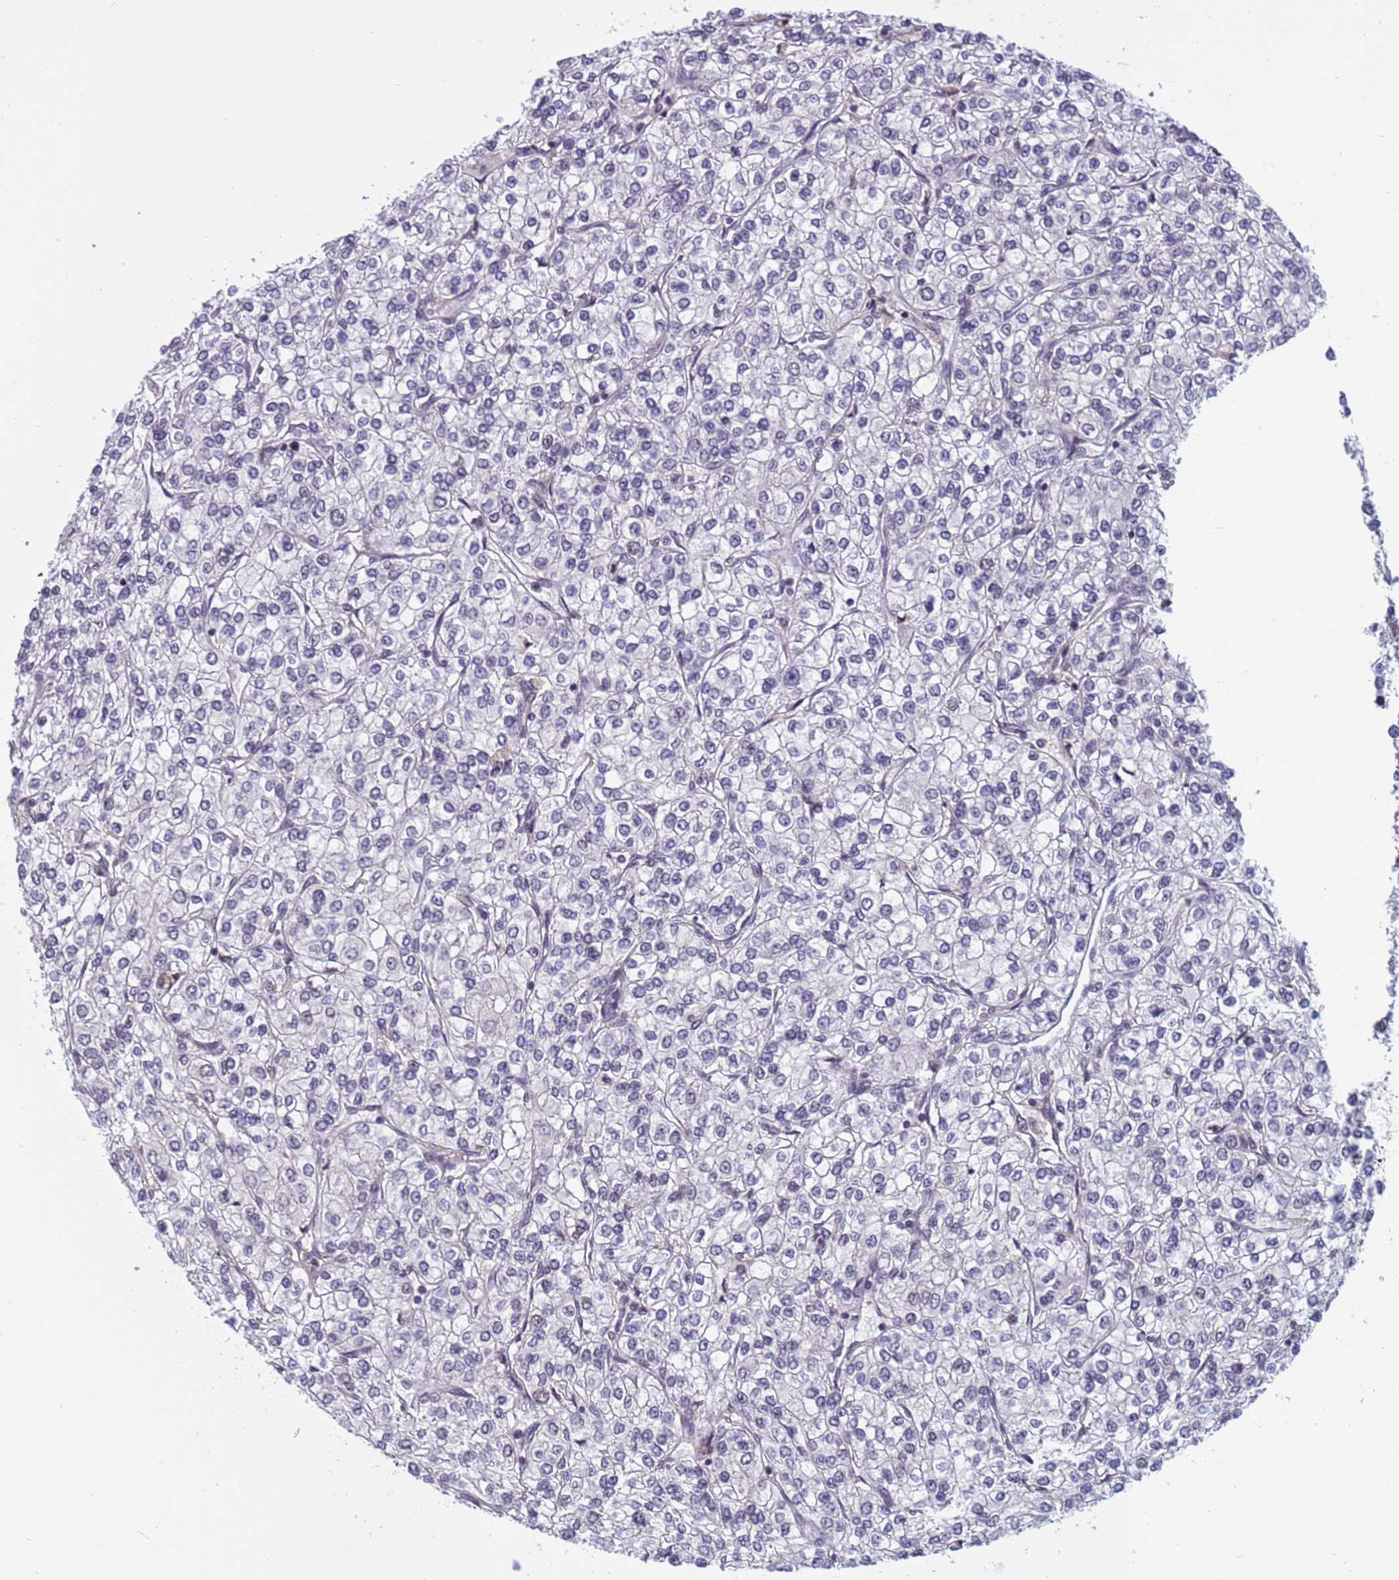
{"staining": {"intensity": "negative", "quantity": "none", "location": "none"}, "tissue": "renal cancer", "cell_type": "Tumor cells", "image_type": "cancer", "snomed": [{"axis": "morphology", "description": "Adenocarcinoma, NOS"}, {"axis": "topography", "description": "Kidney"}], "caption": "Human adenocarcinoma (renal) stained for a protein using immunohistochemistry reveals no positivity in tumor cells.", "gene": "NSL1", "patient": {"sex": "male", "age": 80}}